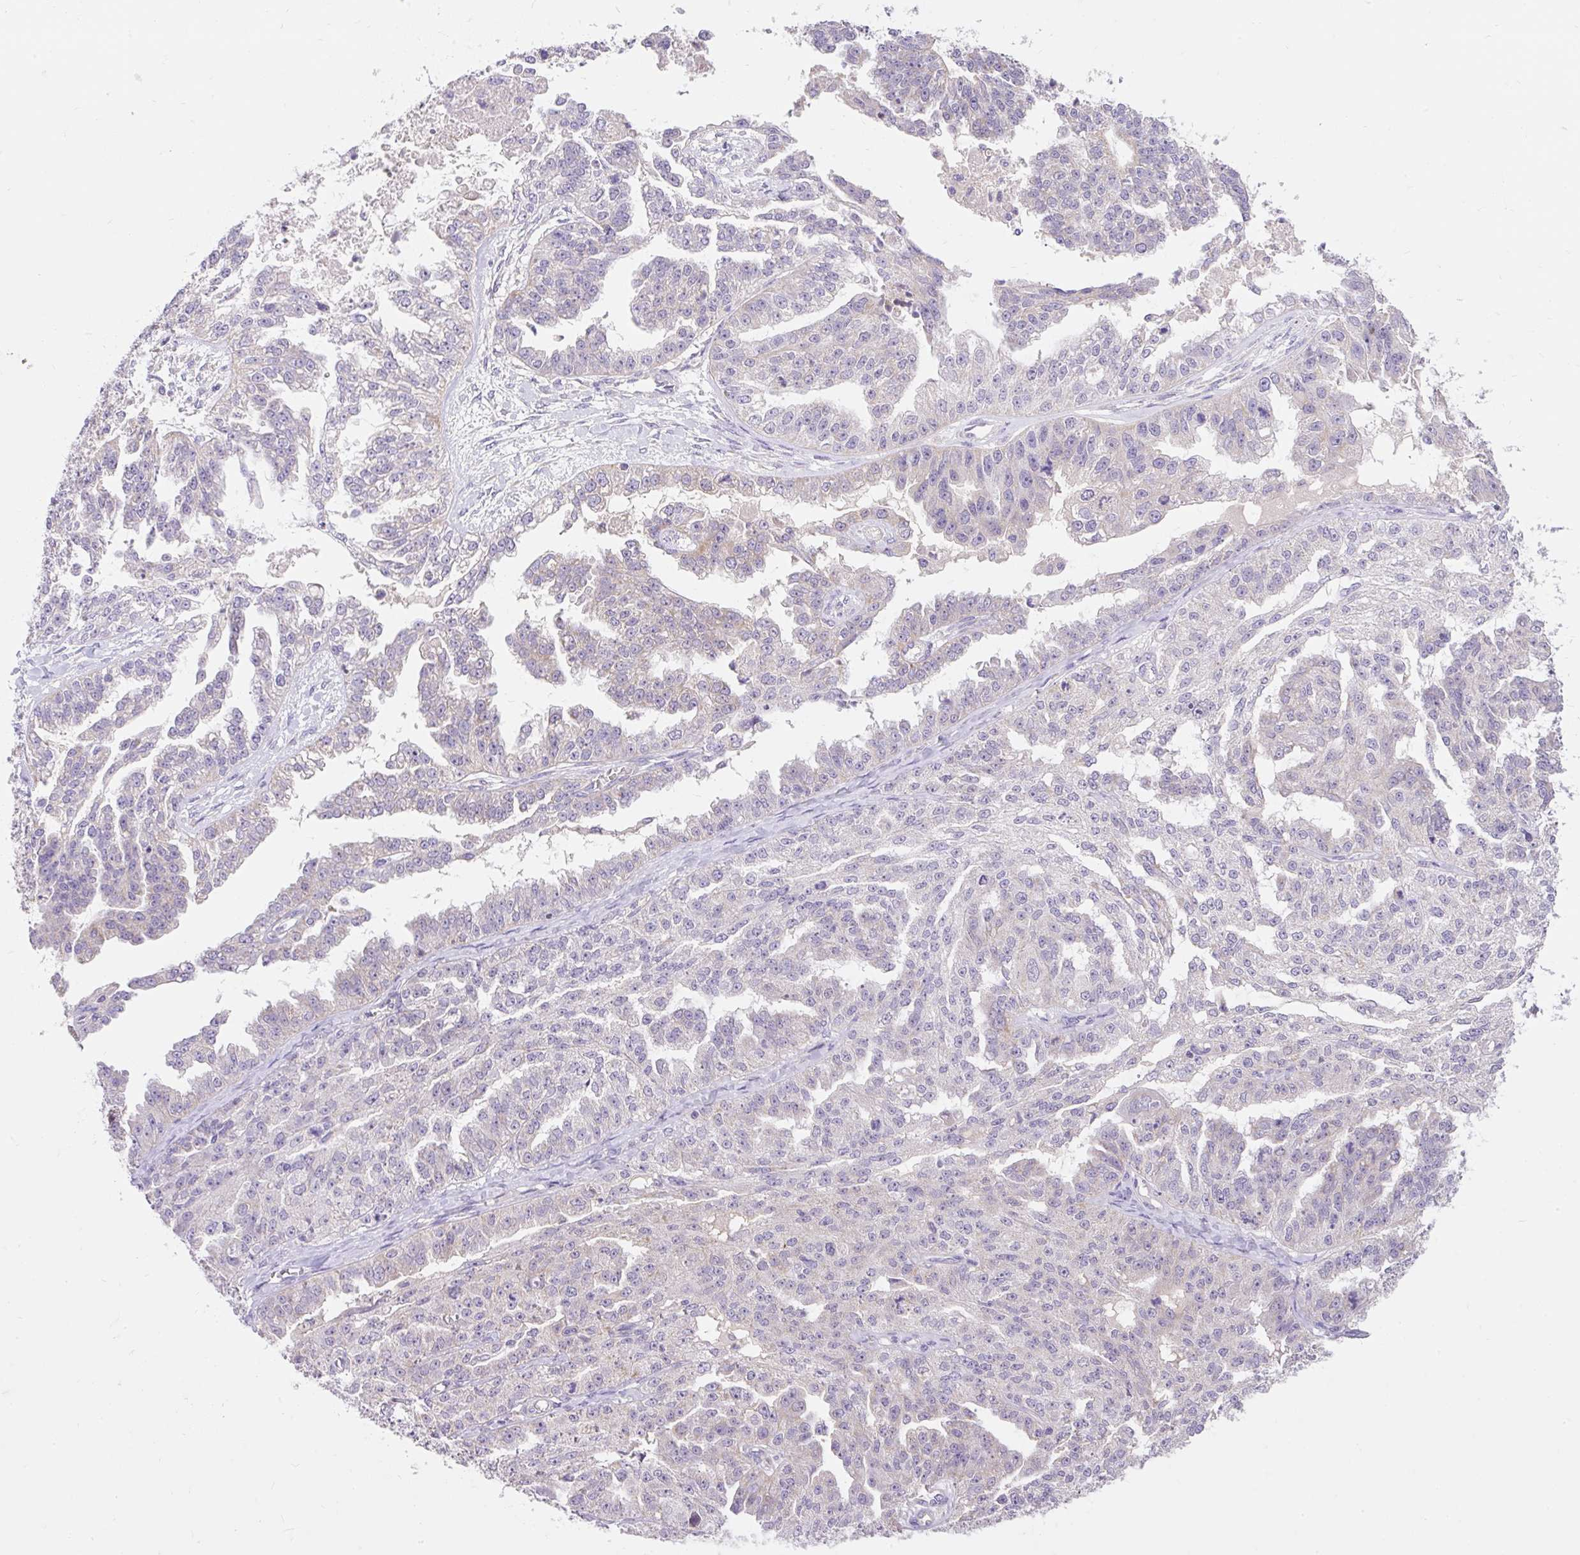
{"staining": {"intensity": "negative", "quantity": "none", "location": "none"}, "tissue": "ovarian cancer", "cell_type": "Tumor cells", "image_type": "cancer", "snomed": [{"axis": "morphology", "description": "Cystadenocarcinoma, serous, NOS"}, {"axis": "topography", "description": "Ovary"}], "caption": "Ovarian cancer (serous cystadenocarcinoma) was stained to show a protein in brown. There is no significant staining in tumor cells.", "gene": "PMAIP1", "patient": {"sex": "female", "age": 58}}